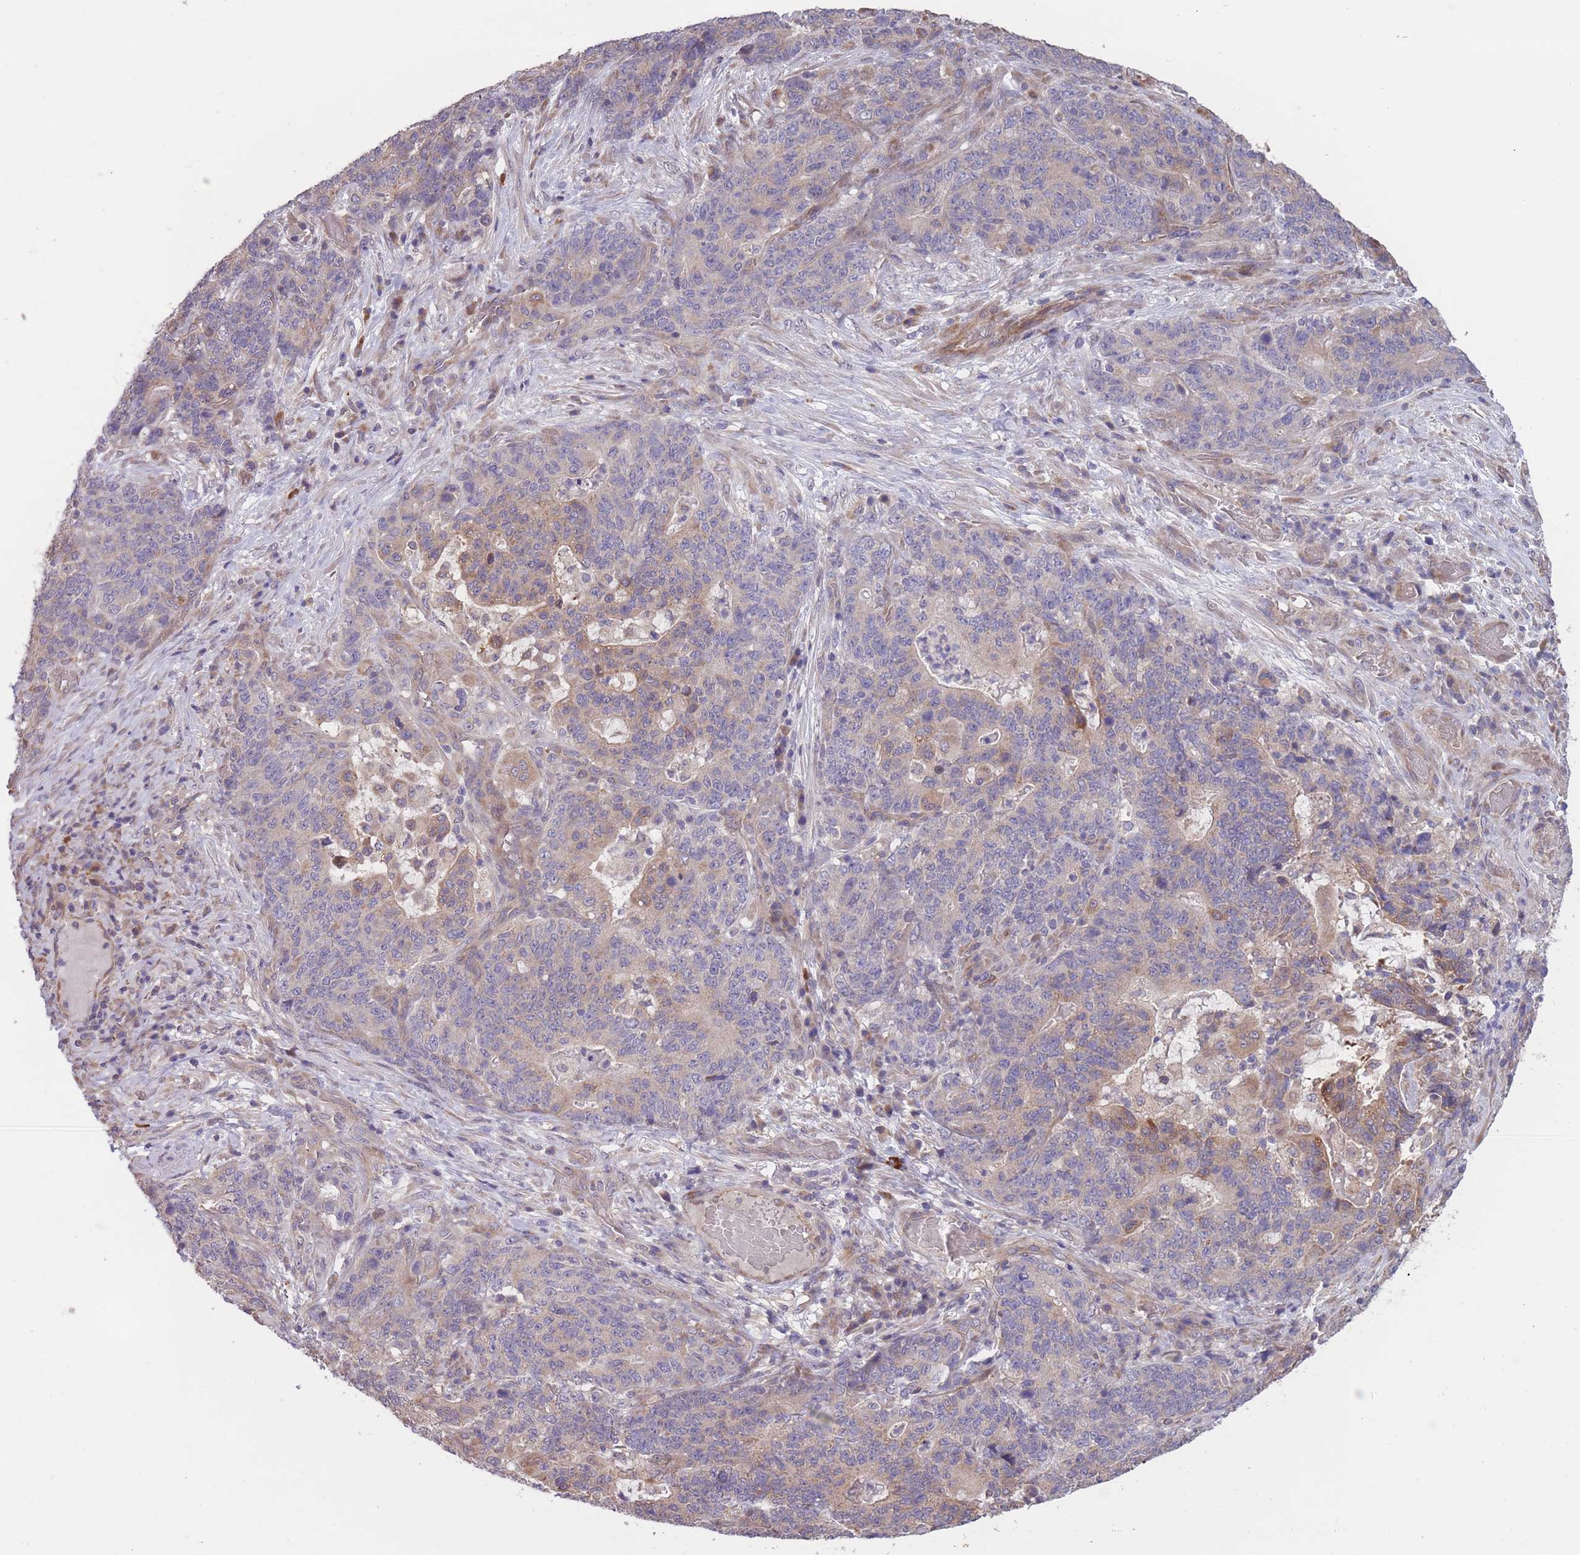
{"staining": {"intensity": "weak", "quantity": "<25%", "location": "cytoplasmic/membranous"}, "tissue": "stomach cancer", "cell_type": "Tumor cells", "image_type": "cancer", "snomed": [{"axis": "morphology", "description": "Normal tissue, NOS"}, {"axis": "morphology", "description": "Adenocarcinoma, NOS"}, {"axis": "topography", "description": "Stomach"}], "caption": "This is a photomicrograph of immunohistochemistry staining of stomach cancer (adenocarcinoma), which shows no positivity in tumor cells. (DAB (3,3'-diaminobenzidine) immunohistochemistry visualized using brightfield microscopy, high magnification).", "gene": "ITPKC", "patient": {"sex": "female", "age": 64}}